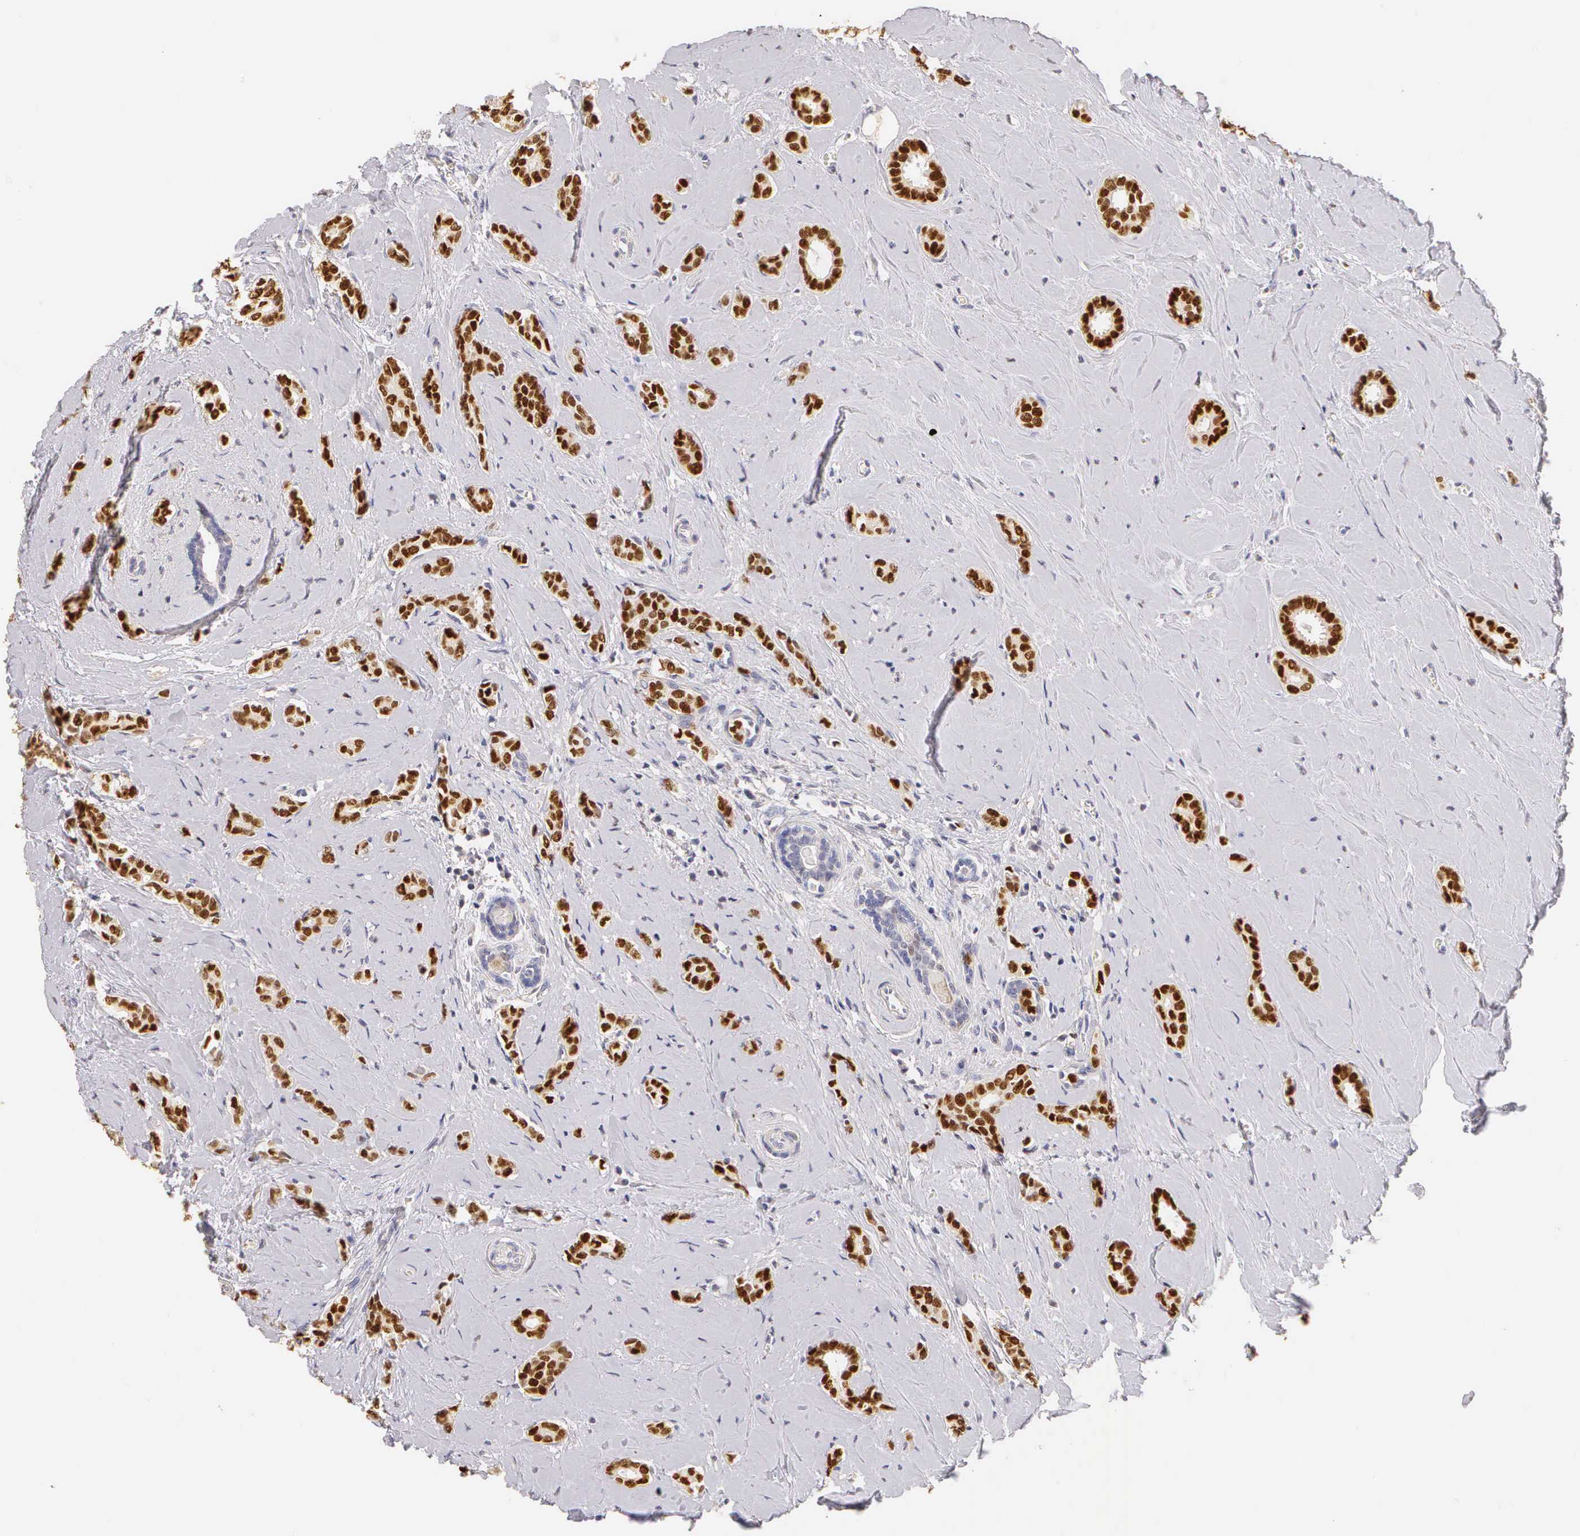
{"staining": {"intensity": "strong", "quantity": ">75%", "location": "nuclear"}, "tissue": "breast cancer", "cell_type": "Tumor cells", "image_type": "cancer", "snomed": [{"axis": "morphology", "description": "Duct carcinoma"}, {"axis": "topography", "description": "Breast"}], "caption": "Brown immunohistochemical staining in human intraductal carcinoma (breast) demonstrates strong nuclear expression in about >75% of tumor cells.", "gene": "ESR1", "patient": {"sex": "female", "age": 50}}